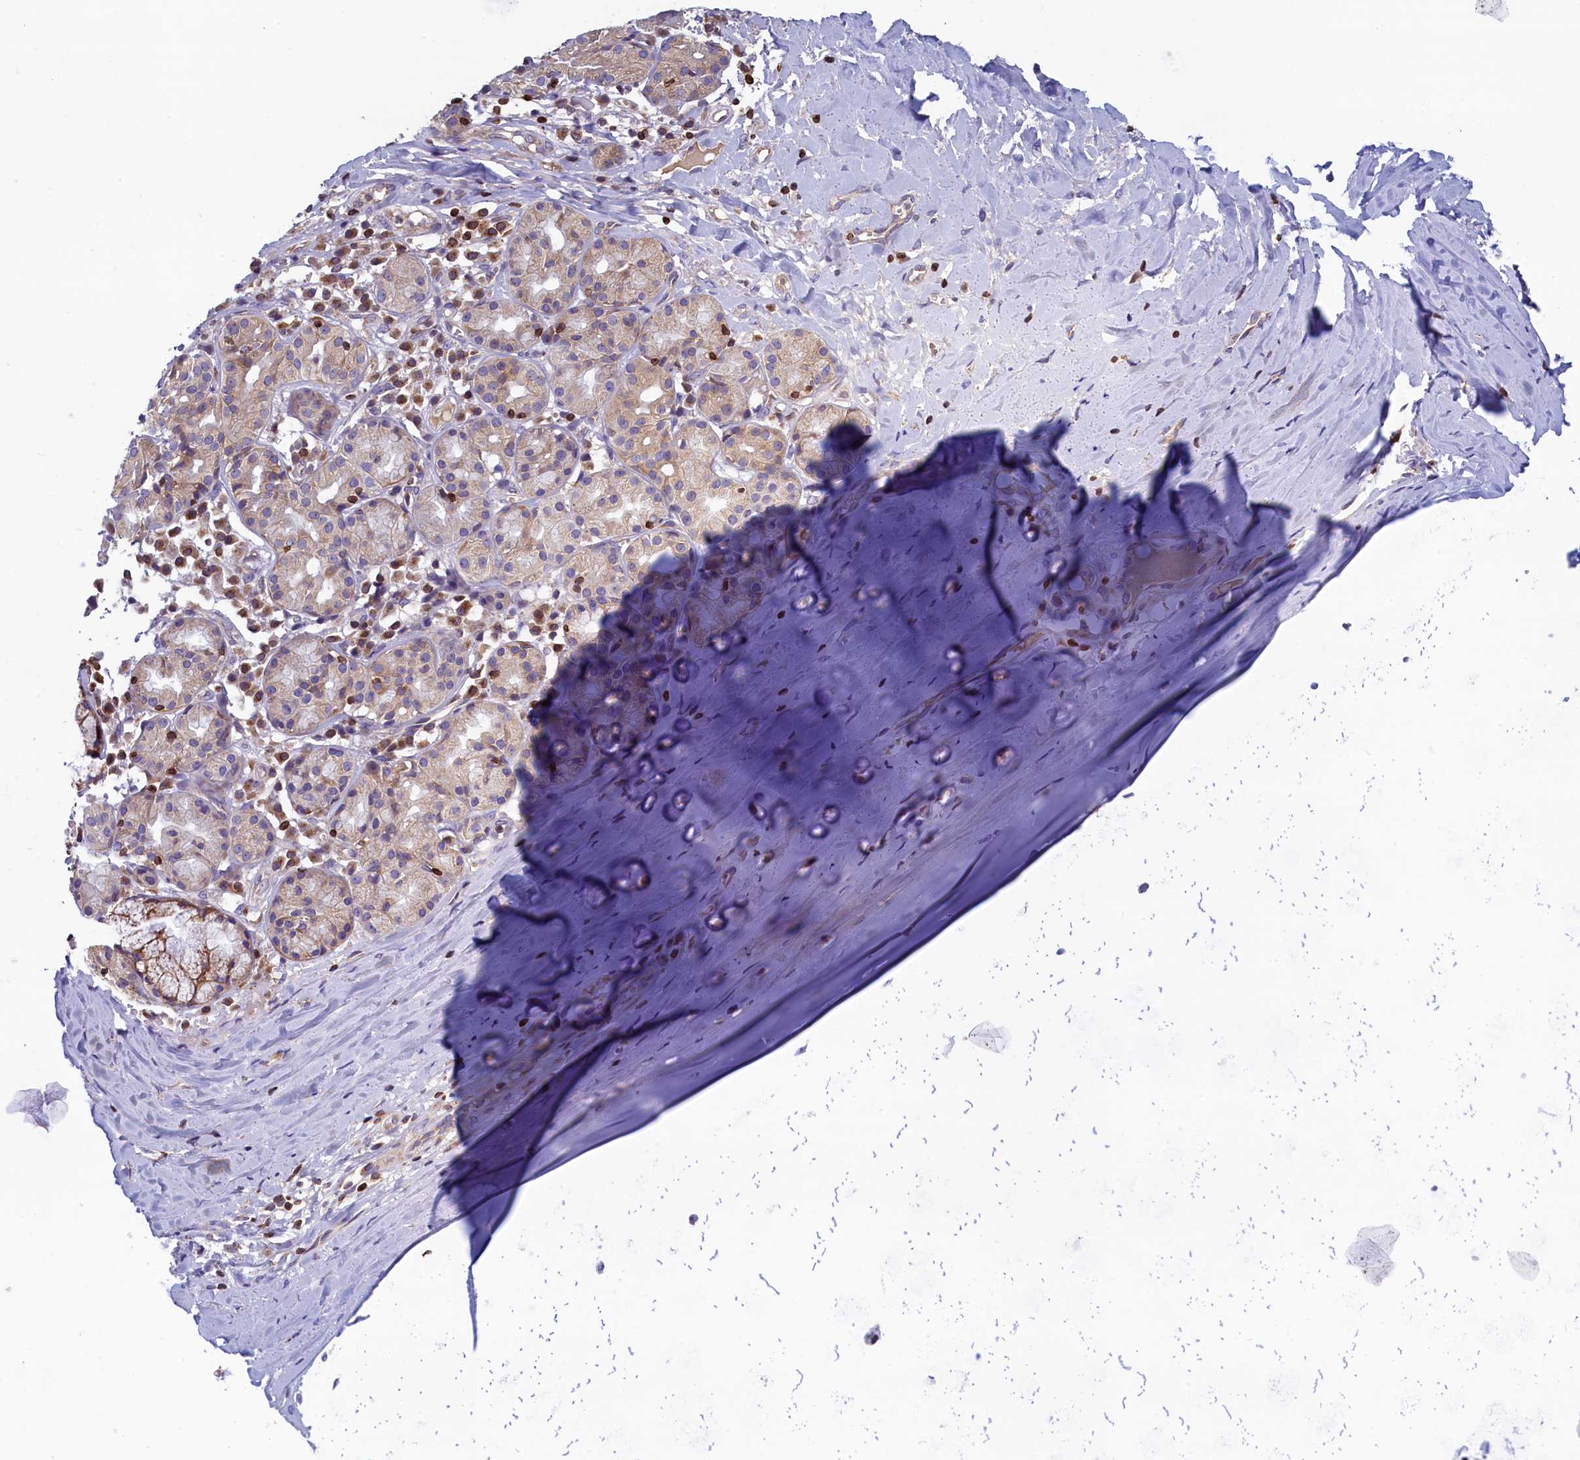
{"staining": {"intensity": "negative", "quantity": "none", "location": "none"}, "tissue": "adipose tissue", "cell_type": "Adipocytes", "image_type": "normal", "snomed": [{"axis": "morphology", "description": "Normal tissue, NOS"}, {"axis": "morphology", "description": "Basal cell carcinoma"}, {"axis": "topography", "description": "Cartilage tissue"}, {"axis": "topography", "description": "Nasopharynx"}, {"axis": "topography", "description": "Oral tissue"}], "caption": "A photomicrograph of adipose tissue stained for a protein shows no brown staining in adipocytes.", "gene": "TRAF3IP3", "patient": {"sex": "female", "age": 77}}